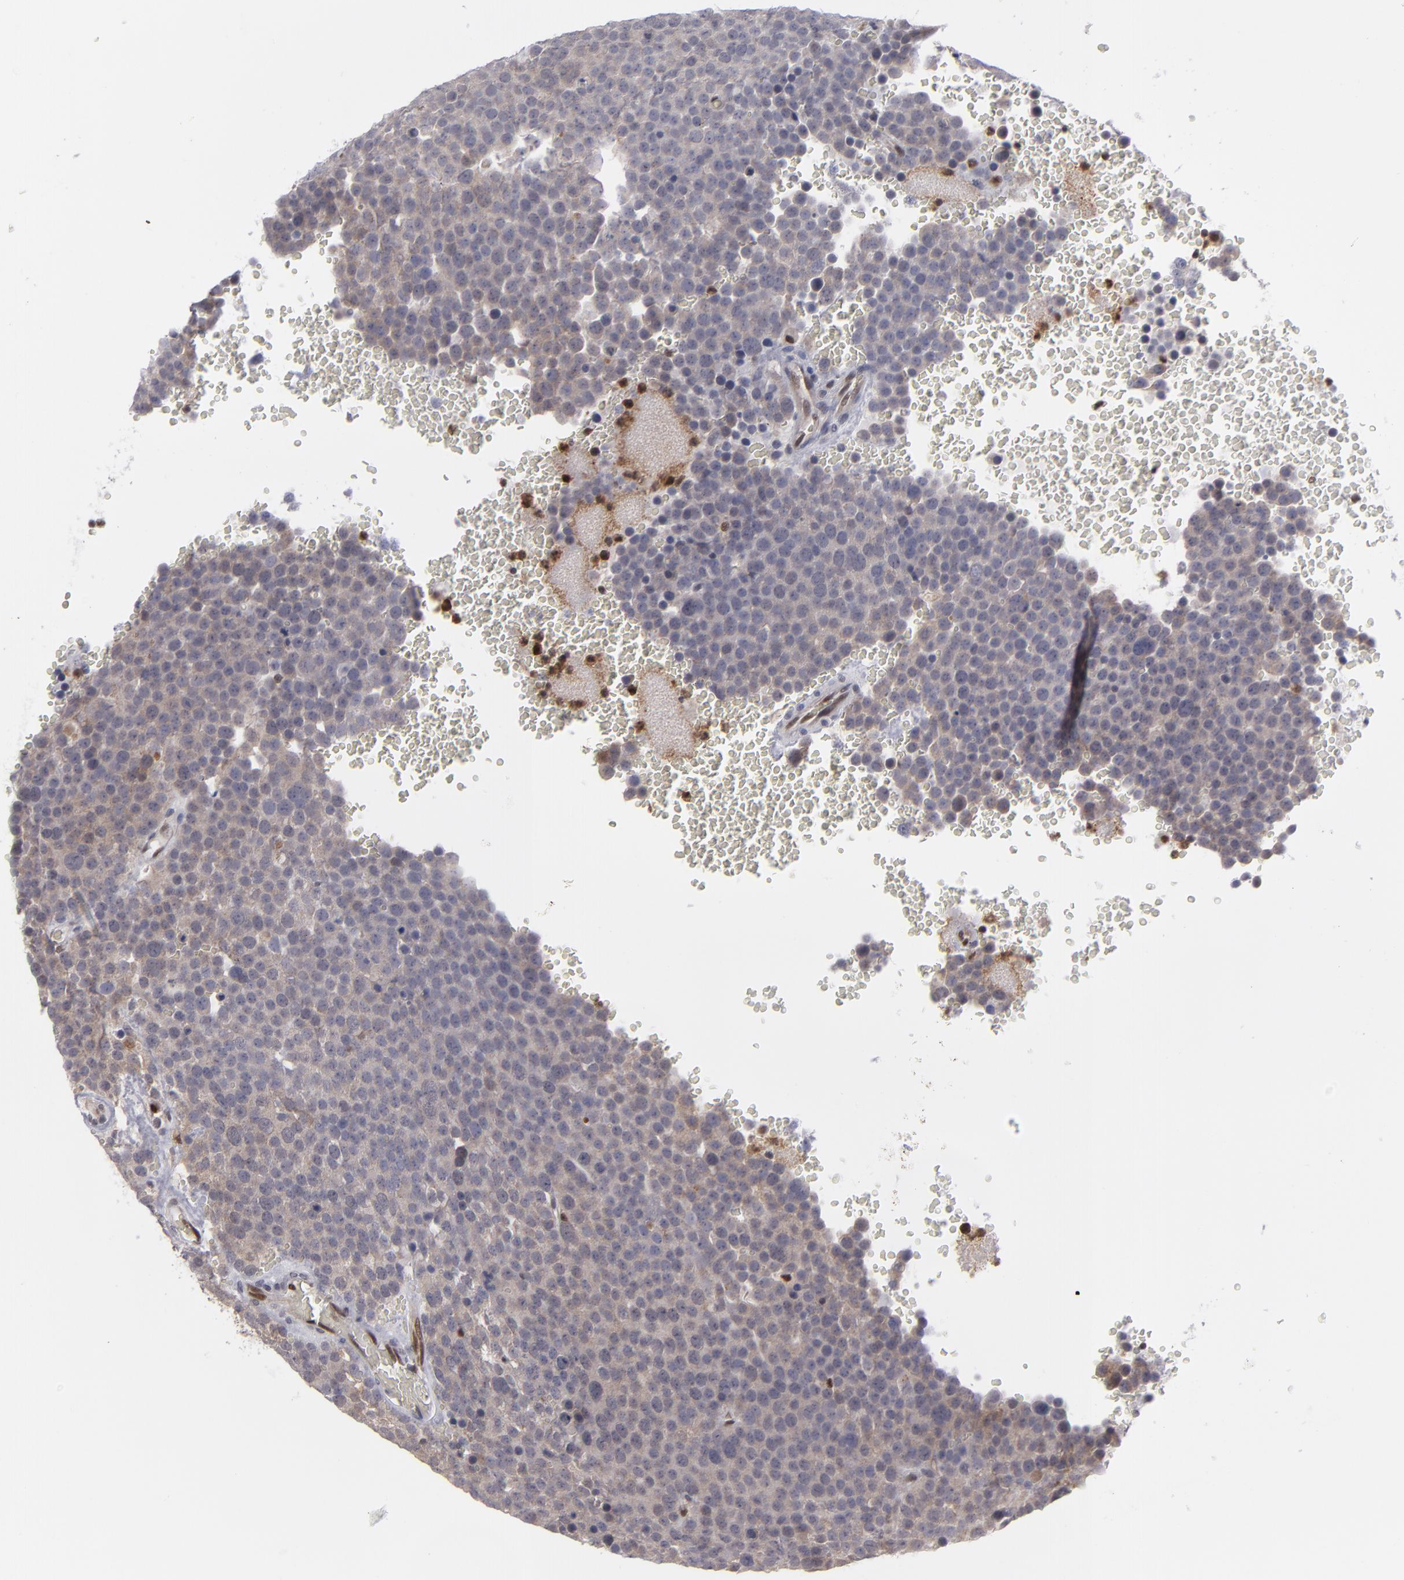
{"staining": {"intensity": "weak", "quantity": ">75%", "location": "cytoplasmic/membranous"}, "tissue": "testis cancer", "cell_type": "Tumor cells", "image_type": "cancer", "snomed": [{"axis": "morphology", "description": "Seminoma, NOS"}, {"axis": "topography", "description": "Testis"}], "caption": "Immunohistochemical staining of testis cancer (seminoma) shows low levels of weak cytoplasmic/membranous protein staining in about >75% of tumor cells.", "gene": "GSR", "patient": {"sex": "male", "age": 71}}